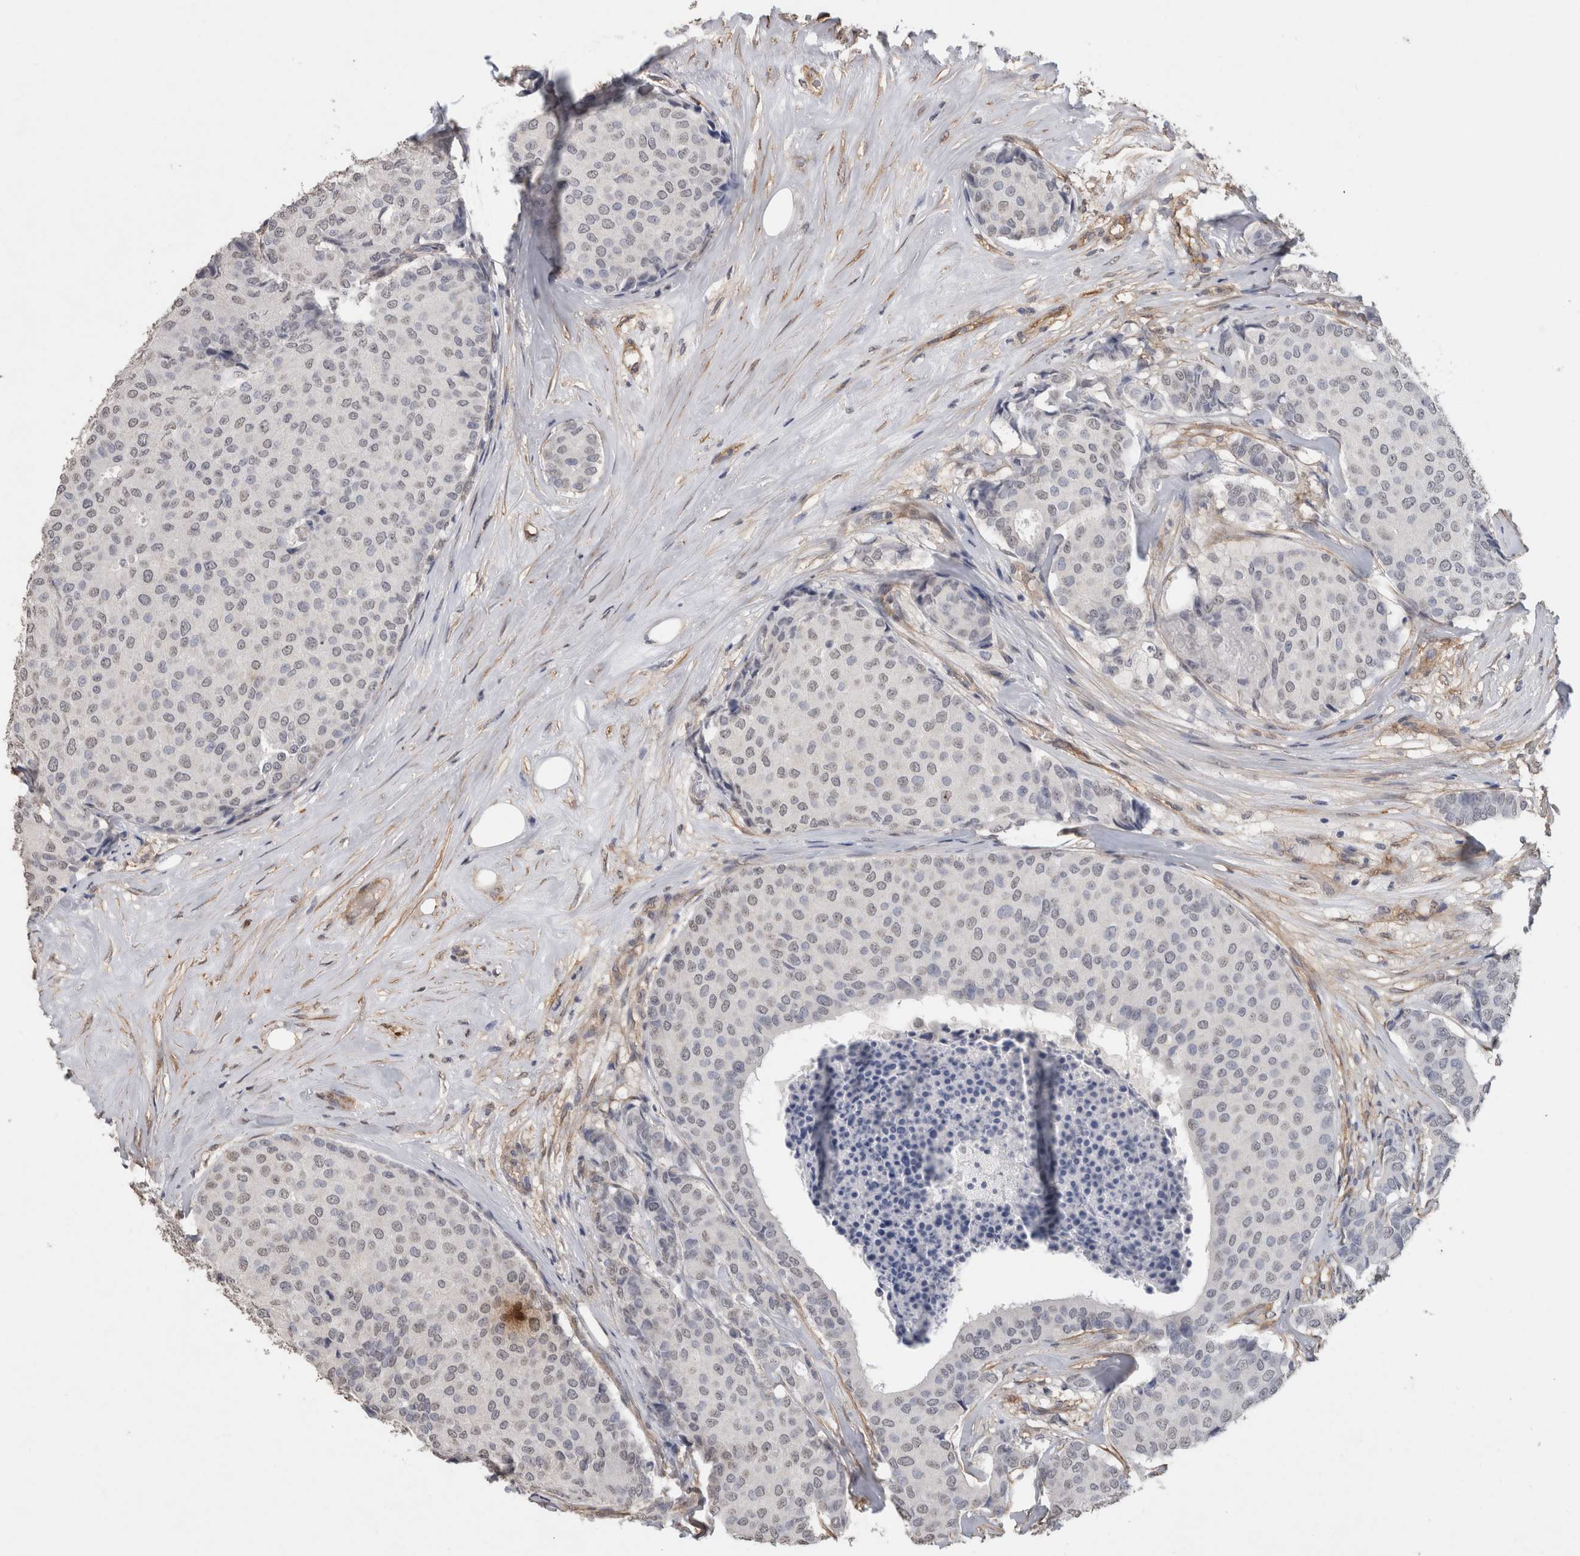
{"staining": {"intensity": "negative", "quantity": "none", "location": "none"}, "tissue": "breast cancer", "cell_type": "Tumor cells", "image_type": "cancer", "snomed": [{"axis": "morphology", "description": "Duct carcinoma"}, {"axis": "topography", "description": "Breast"}], "caption": "Human breast cancer (invasive ductal carcinoma) stained for a protein using immunohistochemistry (IHC) demonstrates no expression in tumor cells.", "gene": "RECK", "patient": {"sex": "female", "age": 75}}